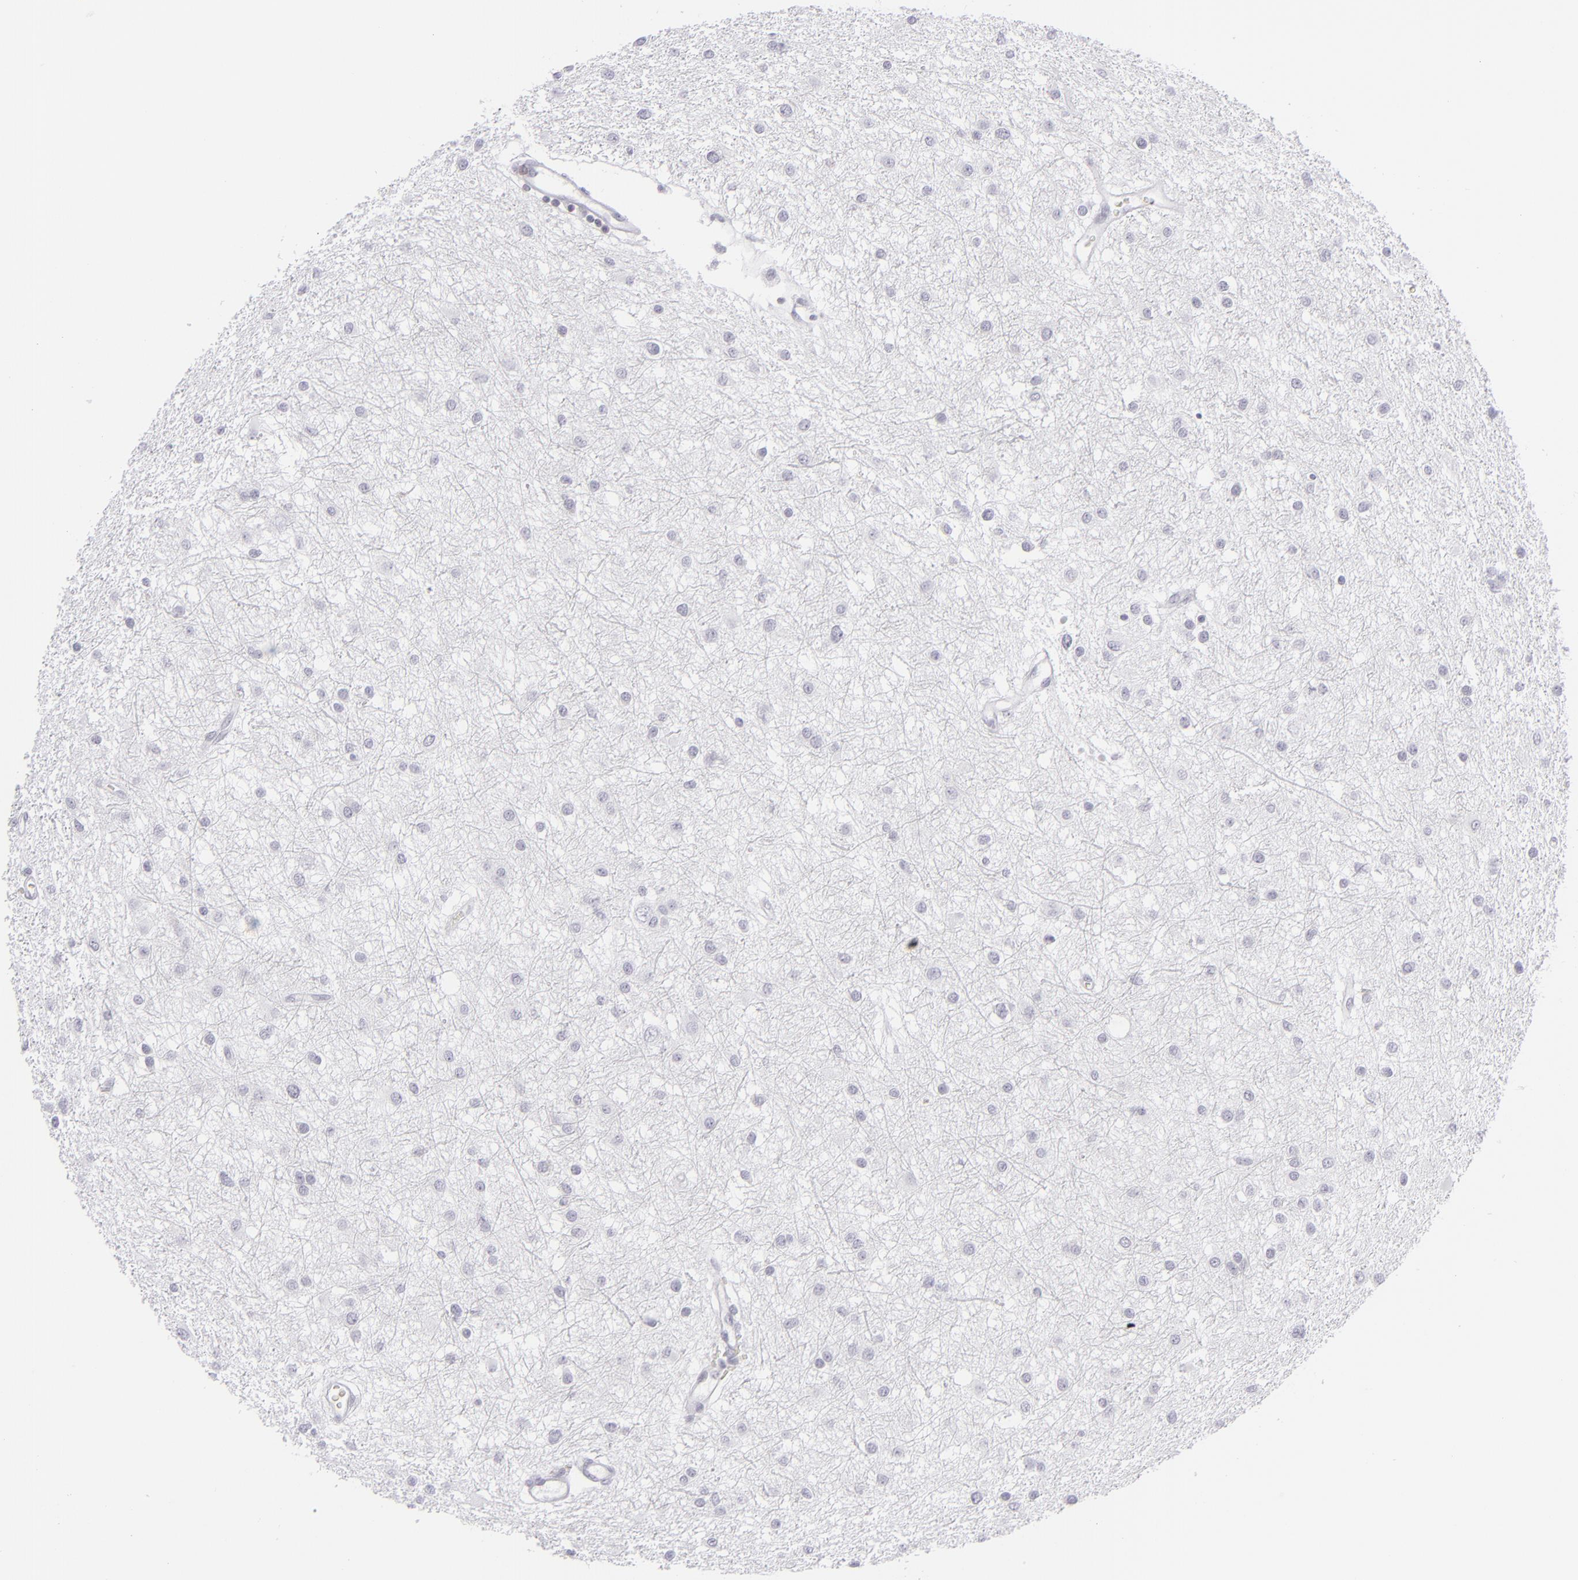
{"staining": {"intensity": "negative", "quantity": "none", "location": "none"}, "tissue": "glioma", "cell_type": "Tumor cells", "image_type": "cancer", "snomed": [{"axis": "morphology", "description": "Glioma, malignant, Low grade"}, {"axis": "topography", "description": "Brain"}], "caption": "IHC of malignant low-grade glioma shows no positivity in tumor cells. (Stains: DAB immunohistochemistry (IHC) with hematoxylin counter stain, Microscopy: brightfield microscopy at high magnification).", "gene": "CD7", "patient": {"sex": "female", "age": 36}}